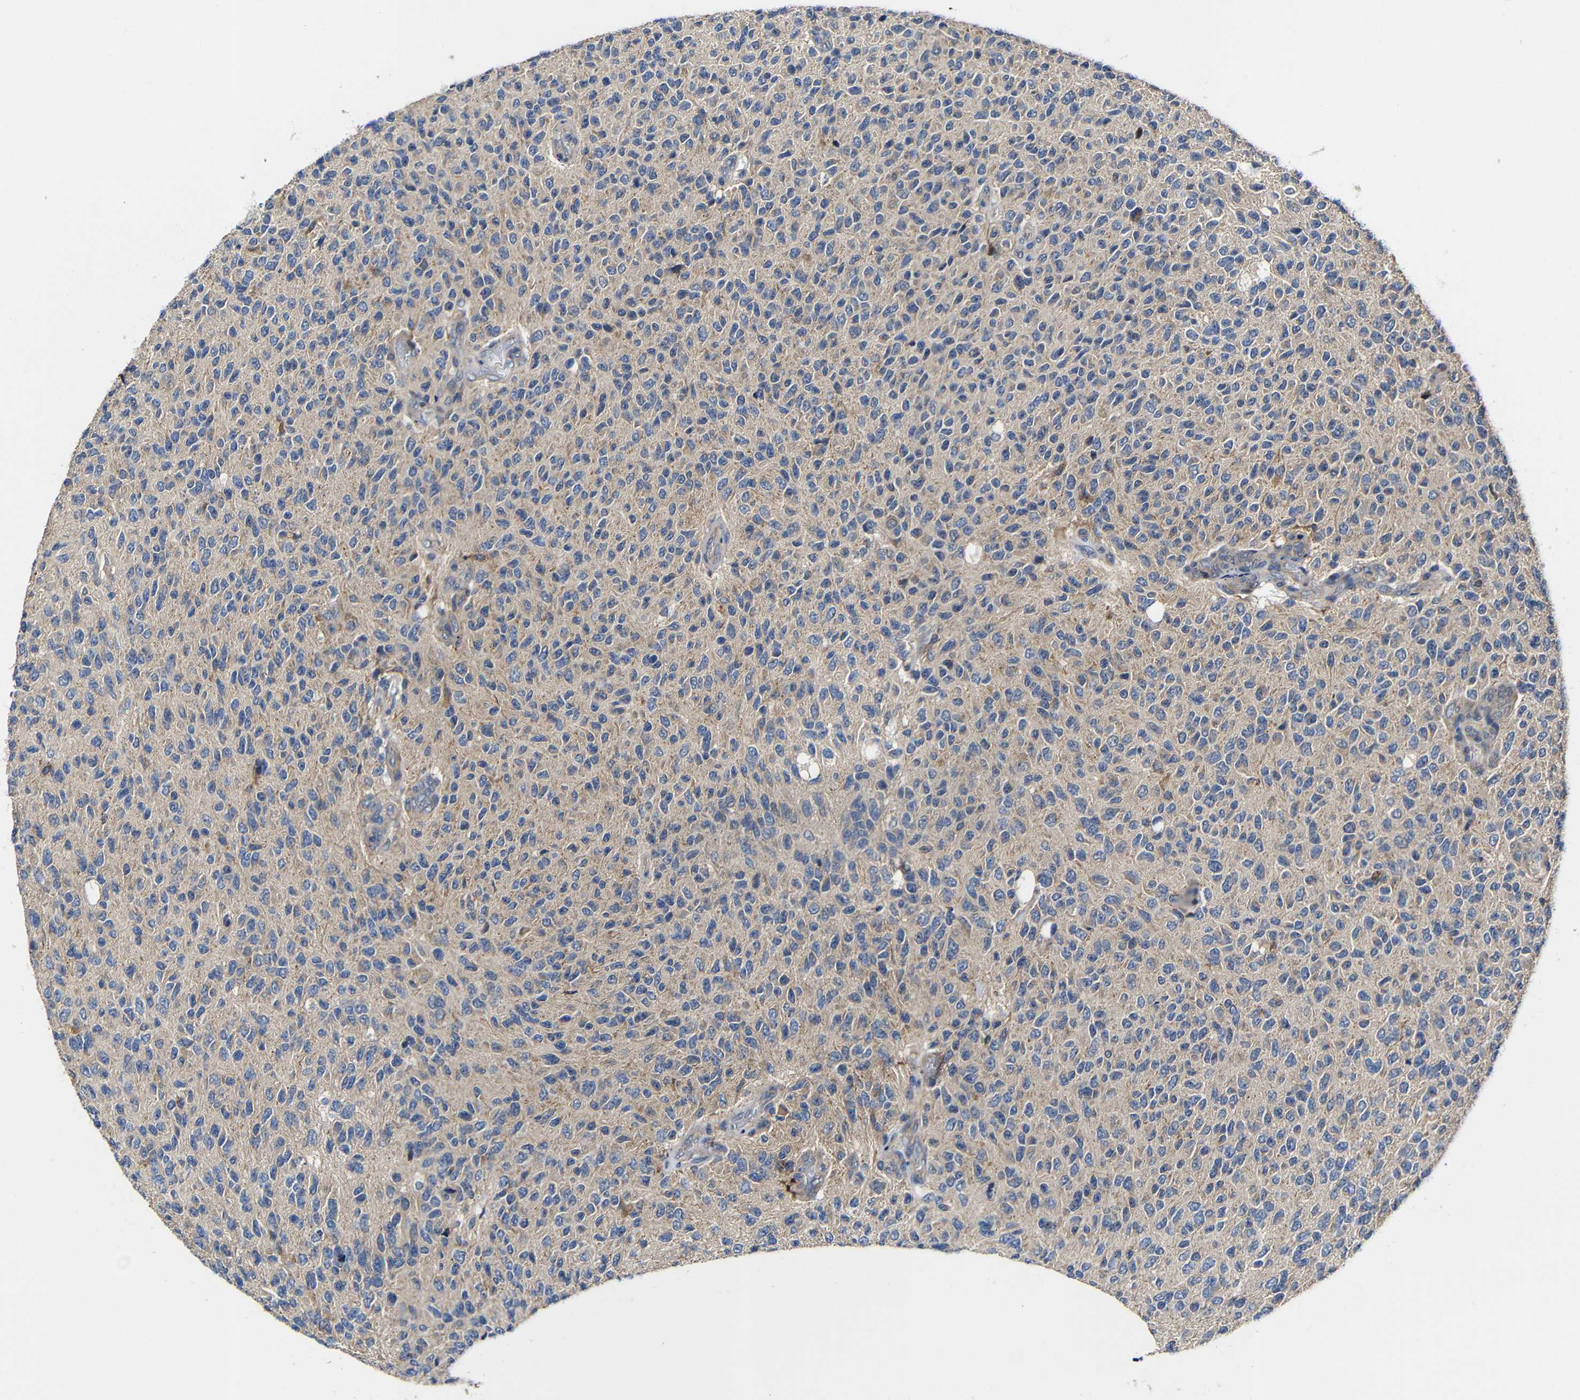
{"staining": {"intensity": "weak", "quantity": ">75%", "location": "cytoplasmic/membranous"}, "tissue": "glioma", "cell_type": "Tumor cells", "image_type": "cancer", "snomed": [{"axis": "morphology", "description": "Glioma, malignant, High grade"}, {"axis": "topography", "description": "pancreas cauda"}], "caption": "Immunohistochemistry photomicrograph of glioma stained for a protein (brown), which demonstrates low levels of weak cytoplasmic/membranous expression in about >75% of tumor cells.", "gene": "LPAR5", "patient": {"sex": "male", "age": 60}}